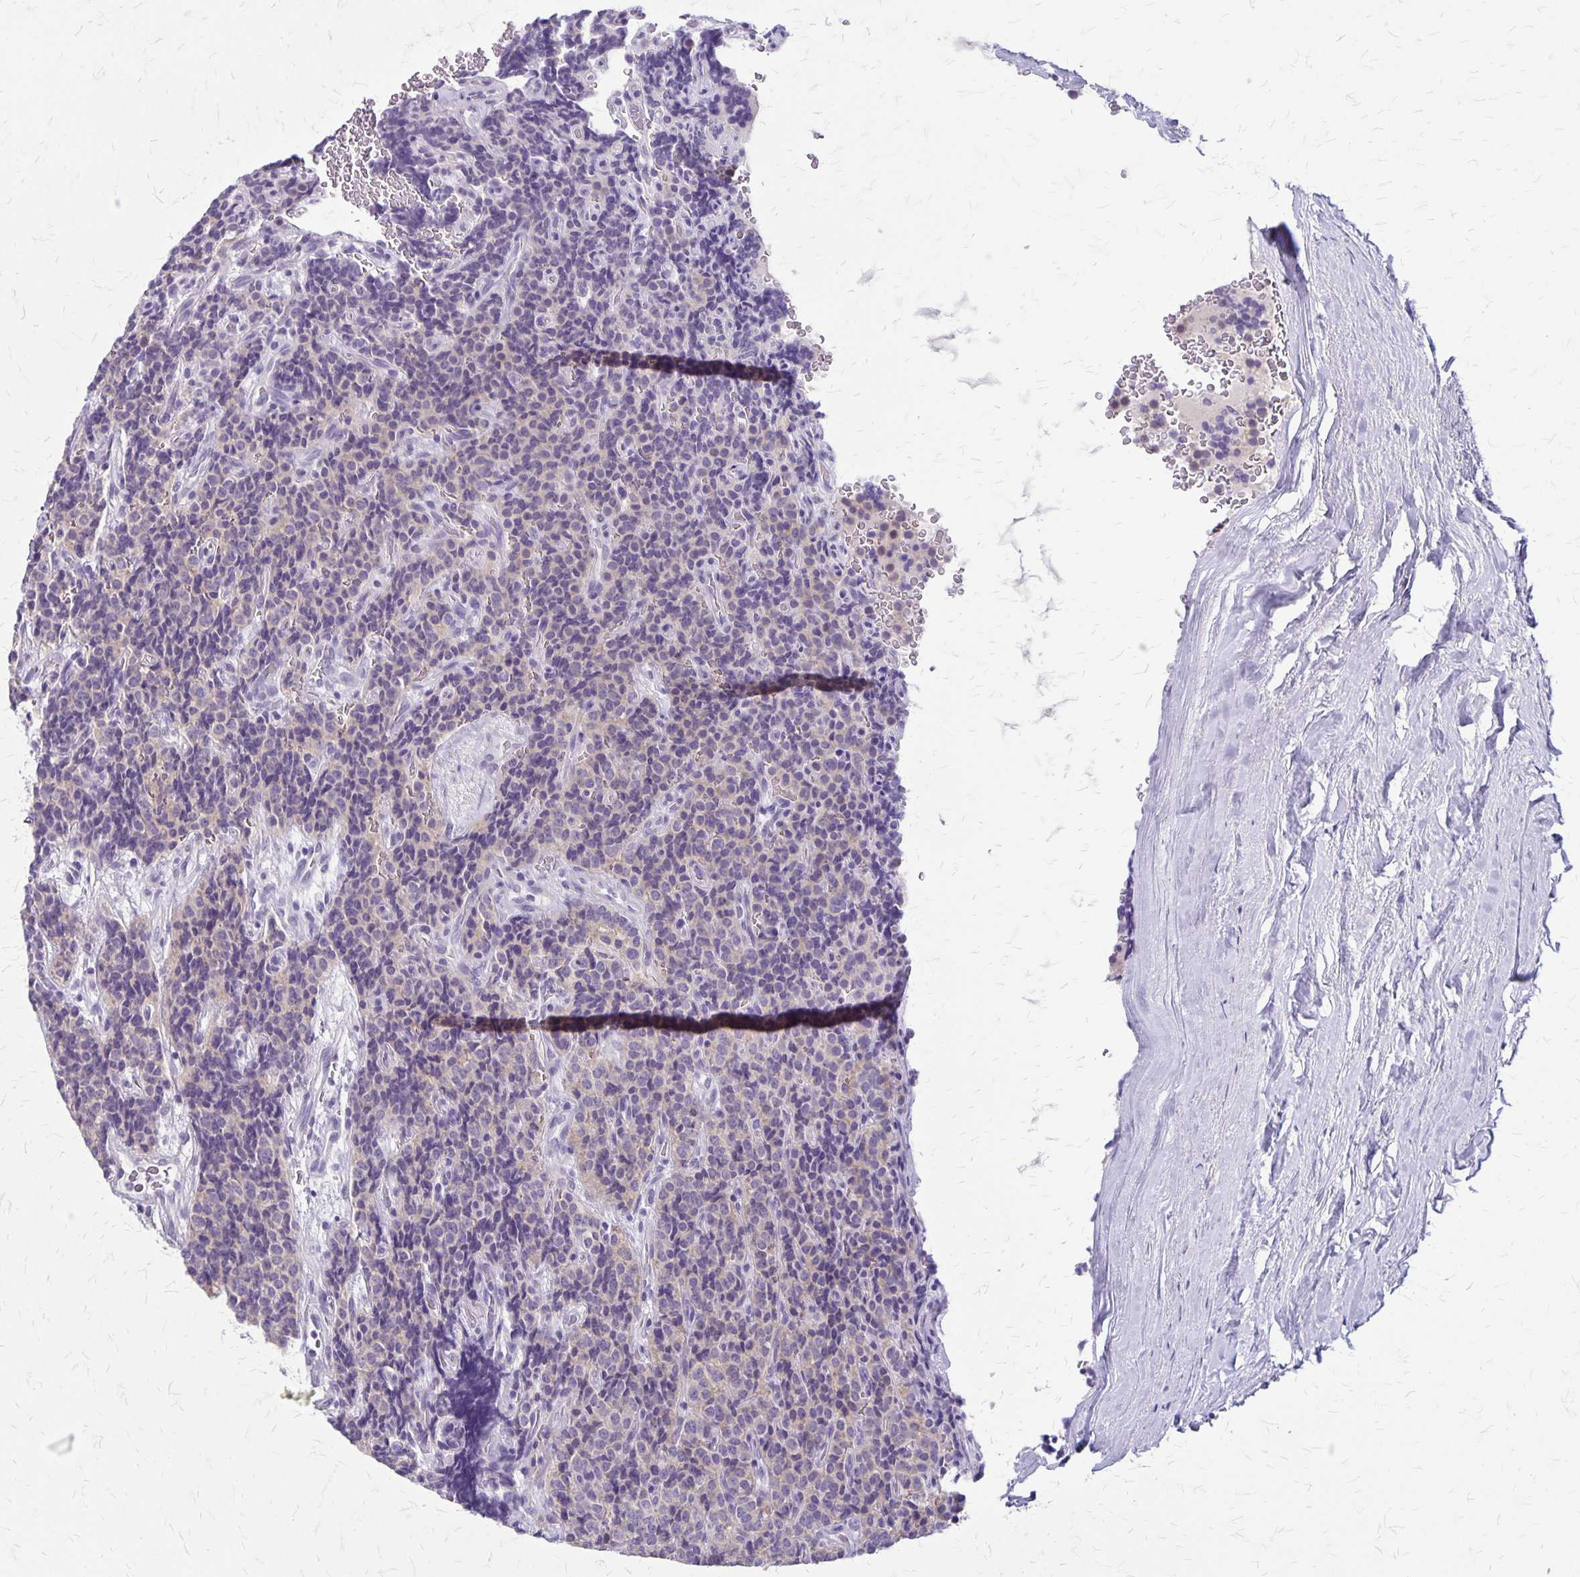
{"staining": {"intensity": "negative", "quantity": "none", "location": "none"}, "tissue": "carcinoid", "cell_type": "Tumor cells", "image_type": "cancer", "snomed": [{"axis": "morphology", "description": "Carcinoid, malignant, NOS"}, {"axis": "topography", "description": "Pancreas"}], "caption": "A high-resolution photomicrograph shows immunohistochemistry (IHC) staining of carcinoid (malignant), which displays no significant positivity in tumor cells.", "gene": "PLXNB3", "patient": {"sex": "male", "age": 36}}